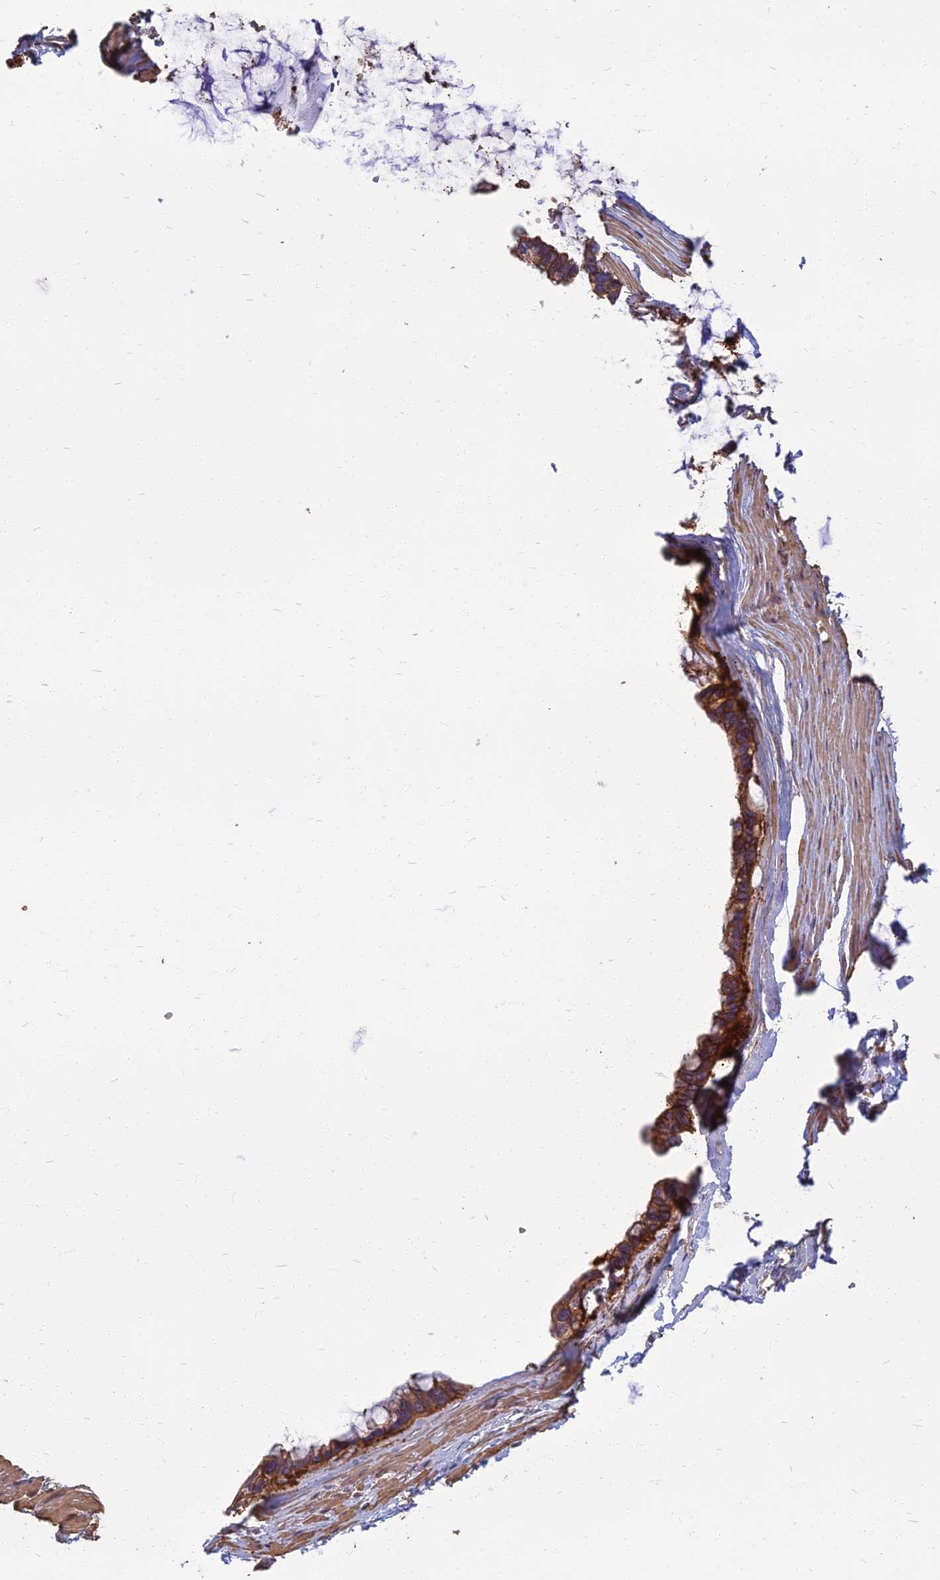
{"staining": {"intensity": "strong", "quantity": ">75%", "location": "cytoplasmic/membranous"}, "tissue": "ovarian cancer", "cell_type": "Tumor cells", "image_type": "cancer", "snomed": [{"axis": "morphology", "description": "Cystadenocarcinoma, mucinous, NOS"}, {"axis": "topography", "description": "Ovary"}], "caption": "An immunohistochemistry photomicrograph of neoplastic tissue is shown. Protein staining in brown highlights strong cytoplasmic/membranous positivity in mucinous cystadenocarcinoma (ovarian) within tumor cells. The protein is shown in brown color, while the nuclei are stained blue.", "gene": "WDR24", "patient": {"sex": "female", "age": 39}}